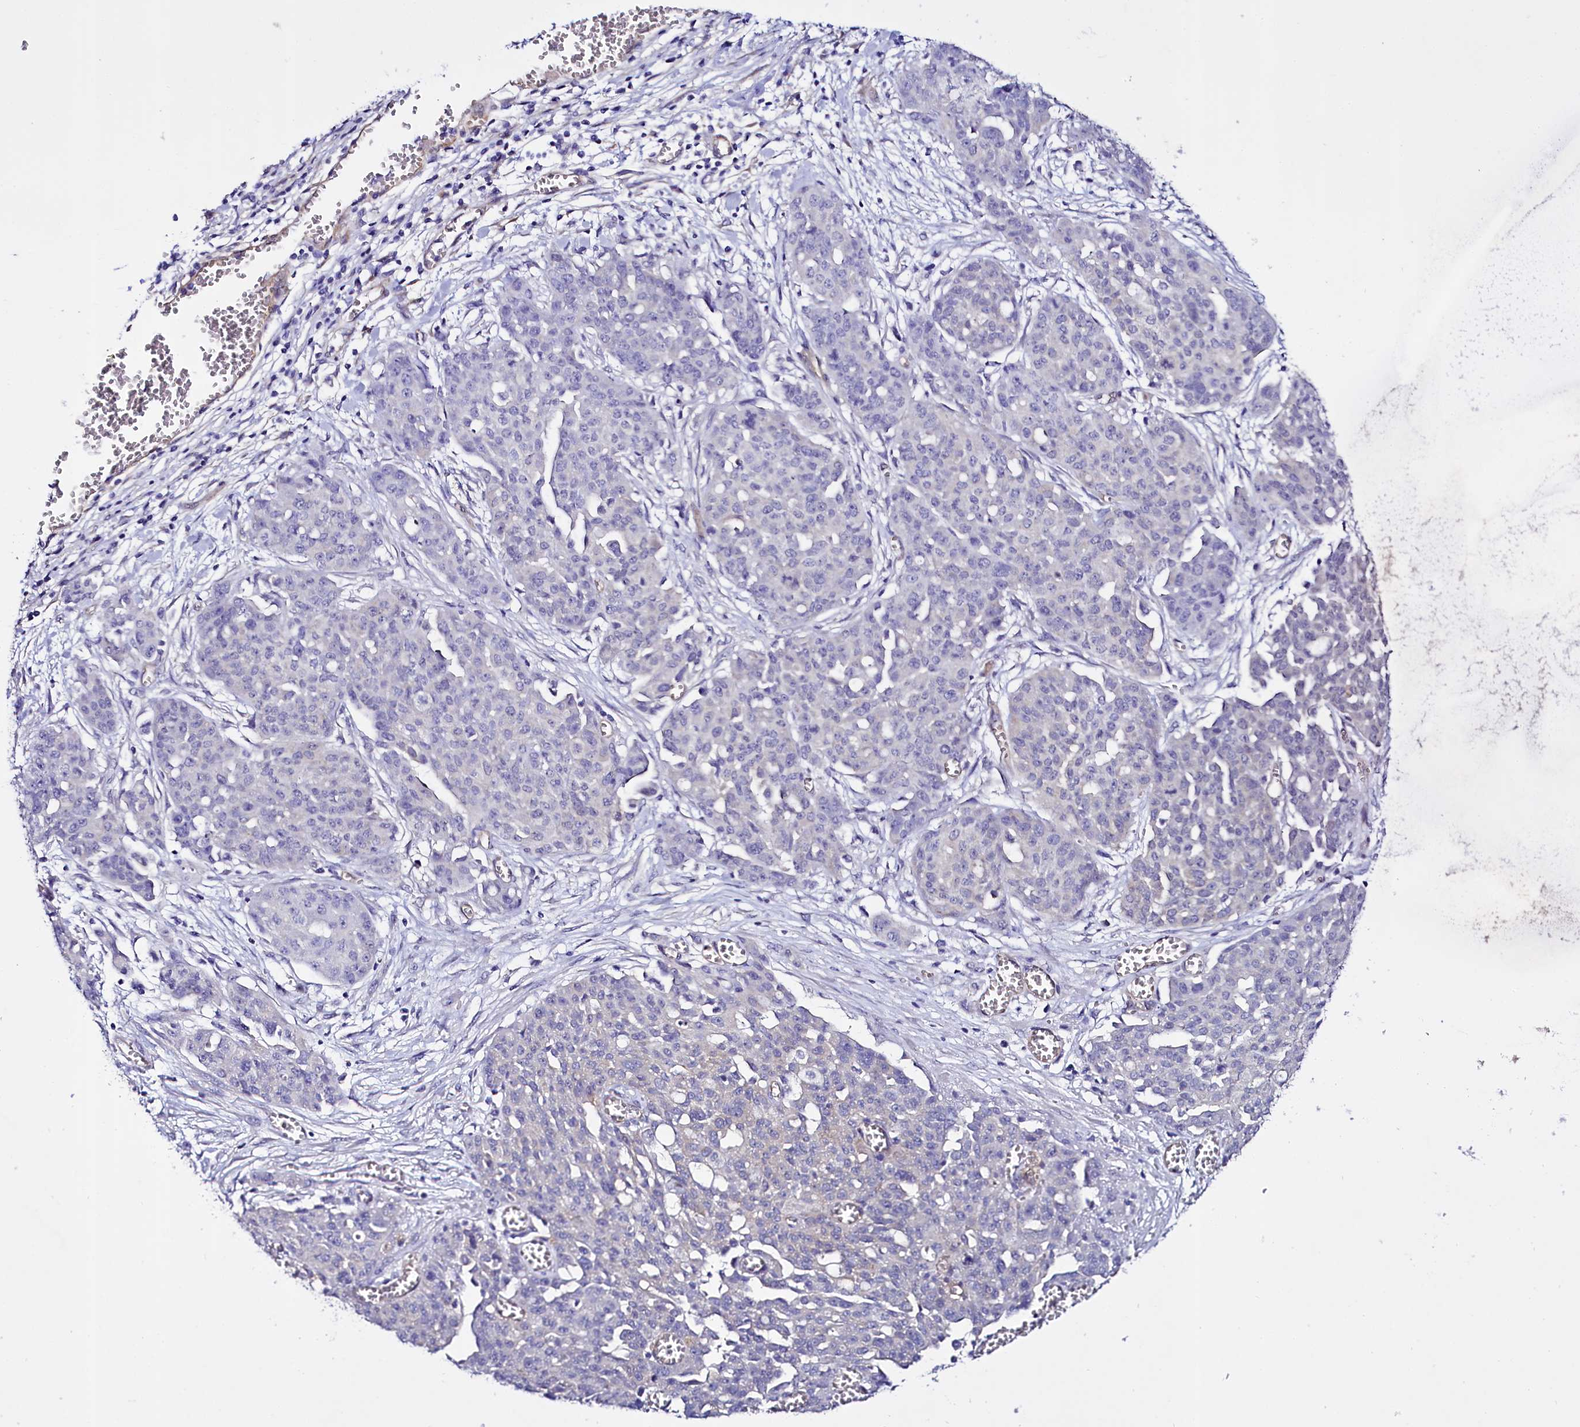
{"staining": {"intensity": "negative", "quantity": "none", "location": "none"}, "tissue": "ovarian cancer", "cell_type": "Tumor cells", "image_type": "cancer", "snomed": [{"axis": "morphology", "description": "Cystadenocarcinoma, serous, NOS"}, {"axis": "topography", "description": "Soft tissue"}, {"axis": "topography", "description": "Ovary"}], "caption": "An immunohistochemistry (IHC) histopathology image of ovarian cancer (serous cystadenocarcinoma) is shown. There is no staining in tumor cells of ovarian cancer (serous cystadenocarcinoma).", "gene": "STXBP1", "patient": {"sex": "female", "age": 57}}